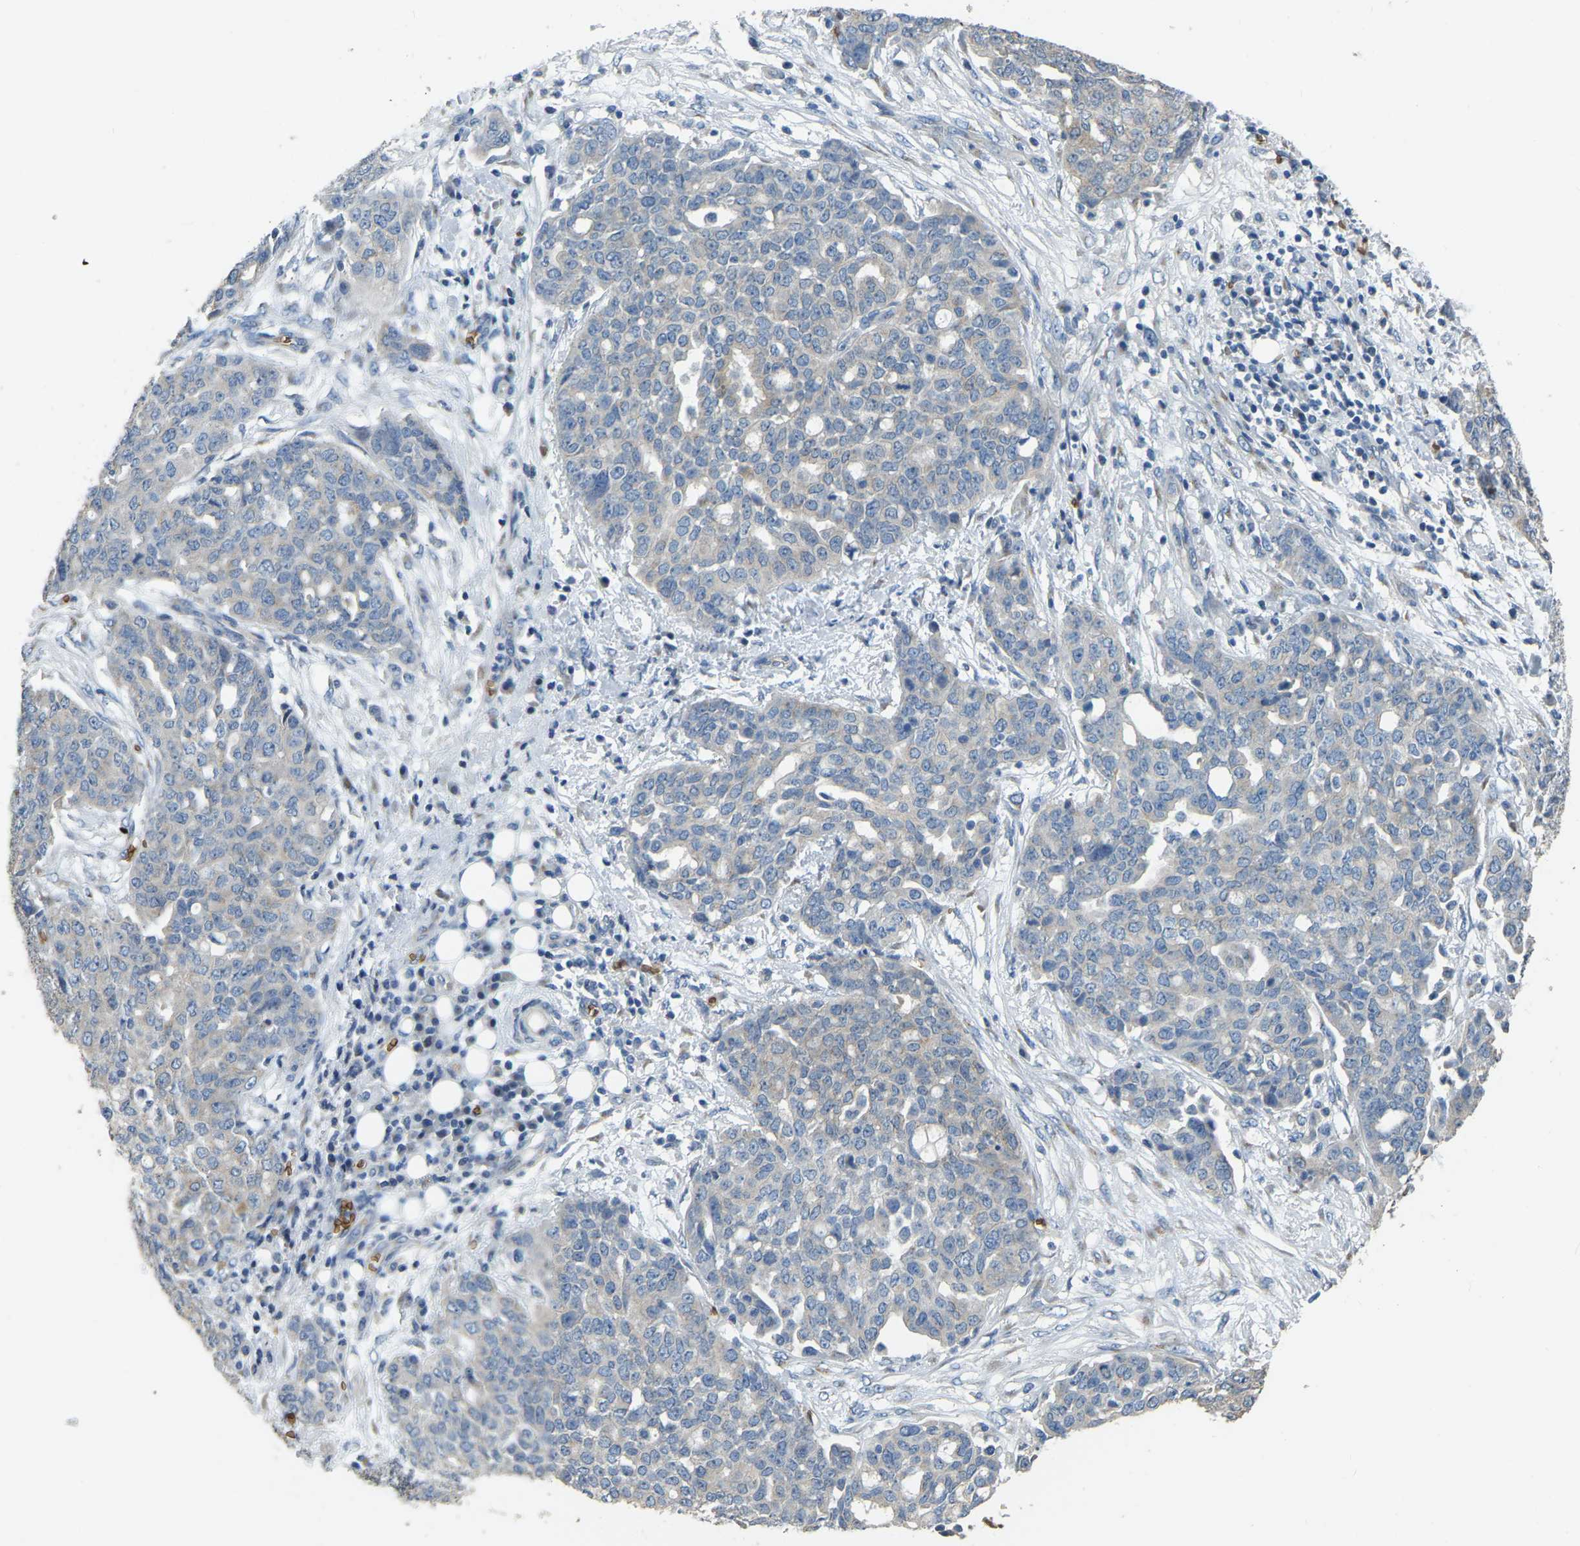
{"staining": {"intensity": "negative", "quantity": "none", "location": "none"}, "tissue": "ovarian cancer", "cell_type": "Tumor cells", "image_type": "cancer", "snomed": [{"axis": "morphology", "description": "Cystadenocarcinoma, serous, NOS"}, {"axis": "topography", "description": "Soft tissue"}, {"axis": "topography", "description": "Ovary"}], "caption": "High magnification brightfield microscopy of ovarian serous cystadenocarcinoma stained with DAB (3,3'-diaminobenzidine) (brown) and counterstained with hematoxylin (blue): tumor cells show no significant expression.", "gene": "CFAP298", "patient": {"sex": "female", "age": 57}}